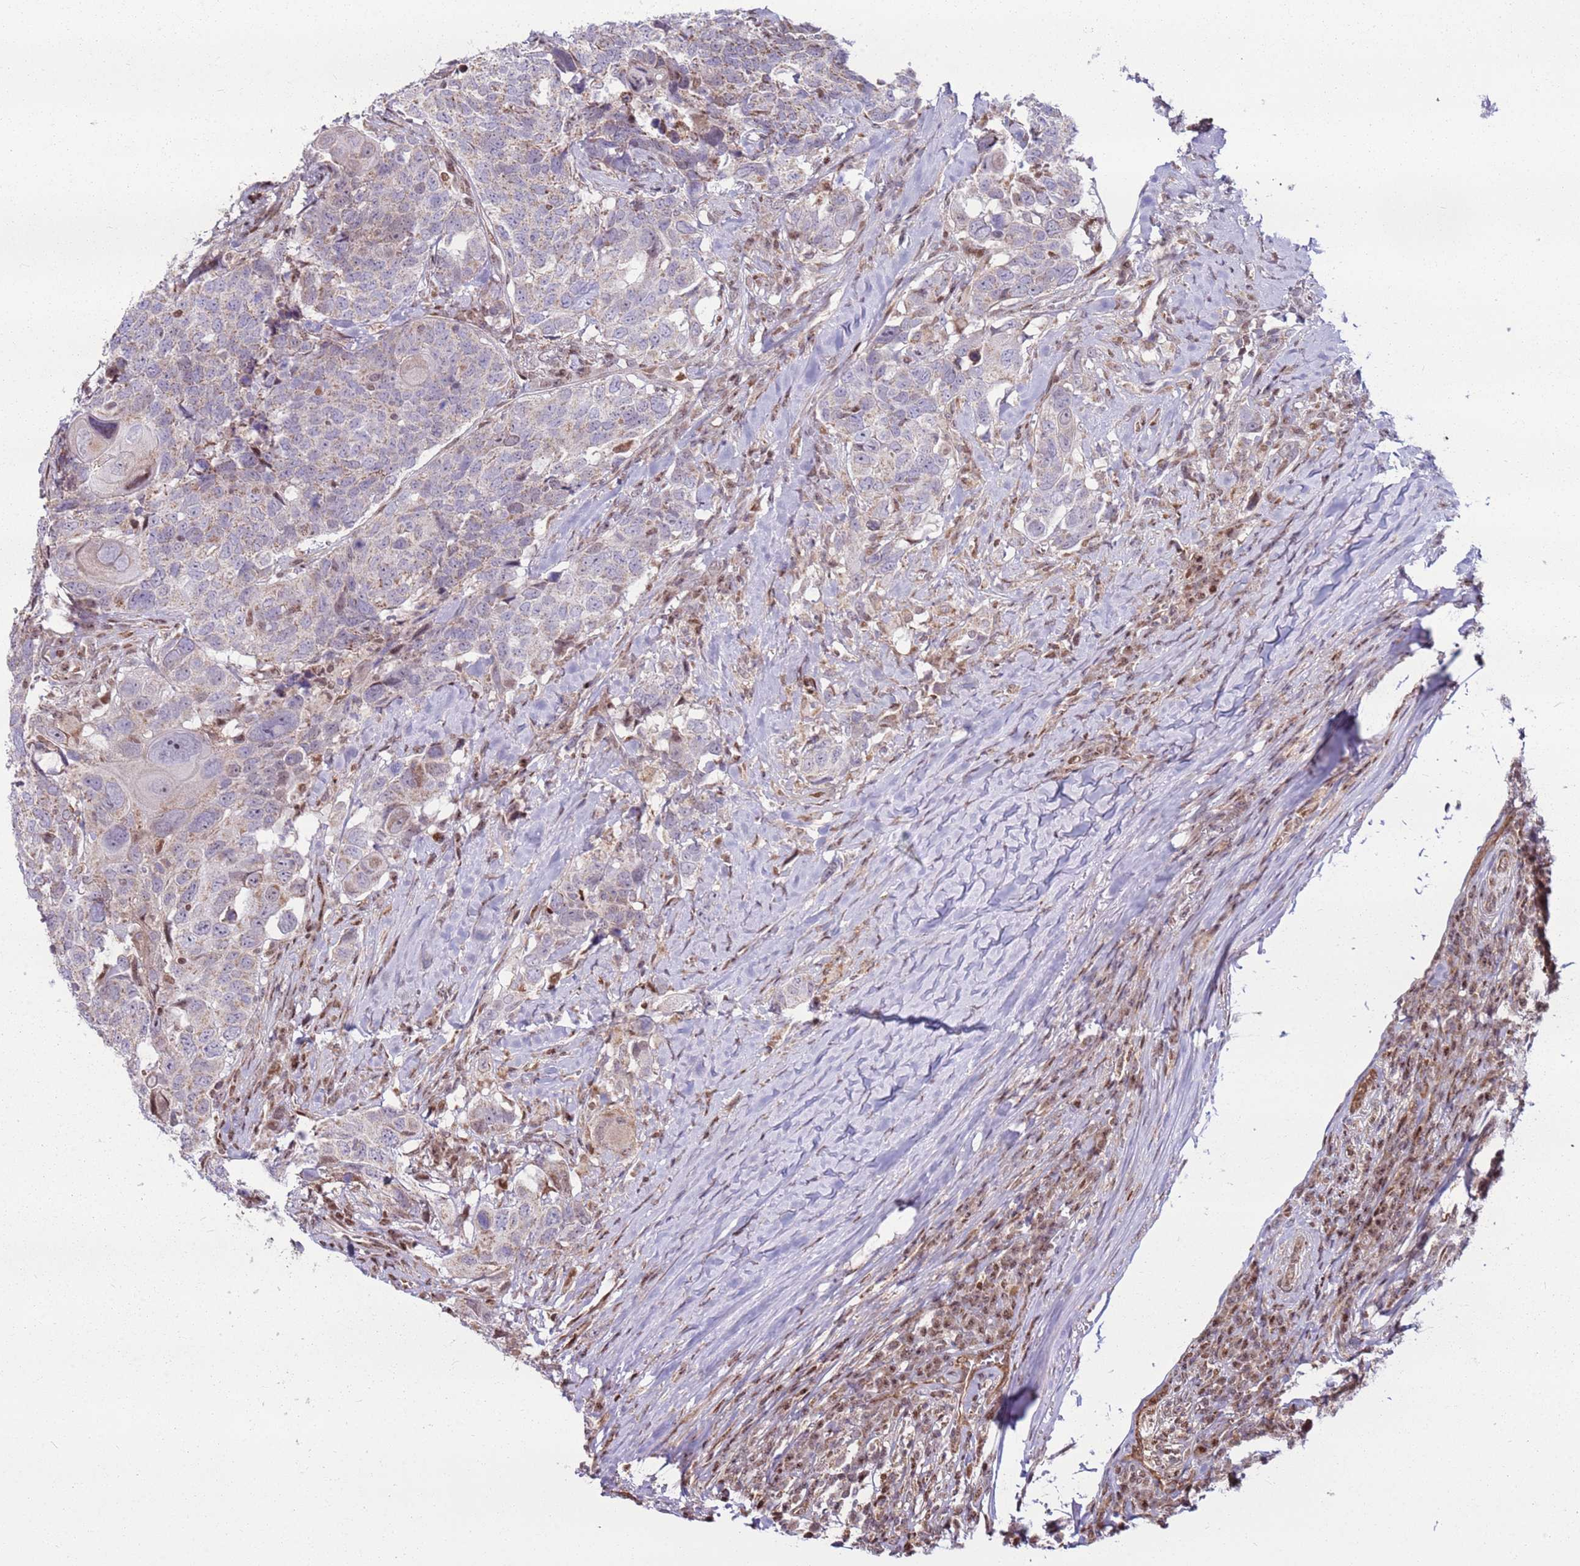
{"staining": {"intensity": "weak", "quantity": "<25%", "location": "cytoplasmic/membranous"}, "tissue": "head and neck cancer", "cell_type": "Tumor cells", "image_type": "cancer", "snomed": [{"axis": "morphology", "description": "Normal tissue, NOS"}, {"axis": "morphology", "description": "Squamous cell carcinoma, NOS"}, {"axis": "topography", "description": "Skeletal muscle"}, {"axis": "topography", "description": "Vascular tissue"}, {"axis": "topography", "description": "Peripheral nerve tissue"}, {"axis": "topography", "description": "Head-Neck"}], "caption": "Immunohistochemistry of squamous cell carcinoma (head and neck) shows no staining in tumor cells.", "gene": "PCTP", "patient": {"sex": "male", "age": 66}}